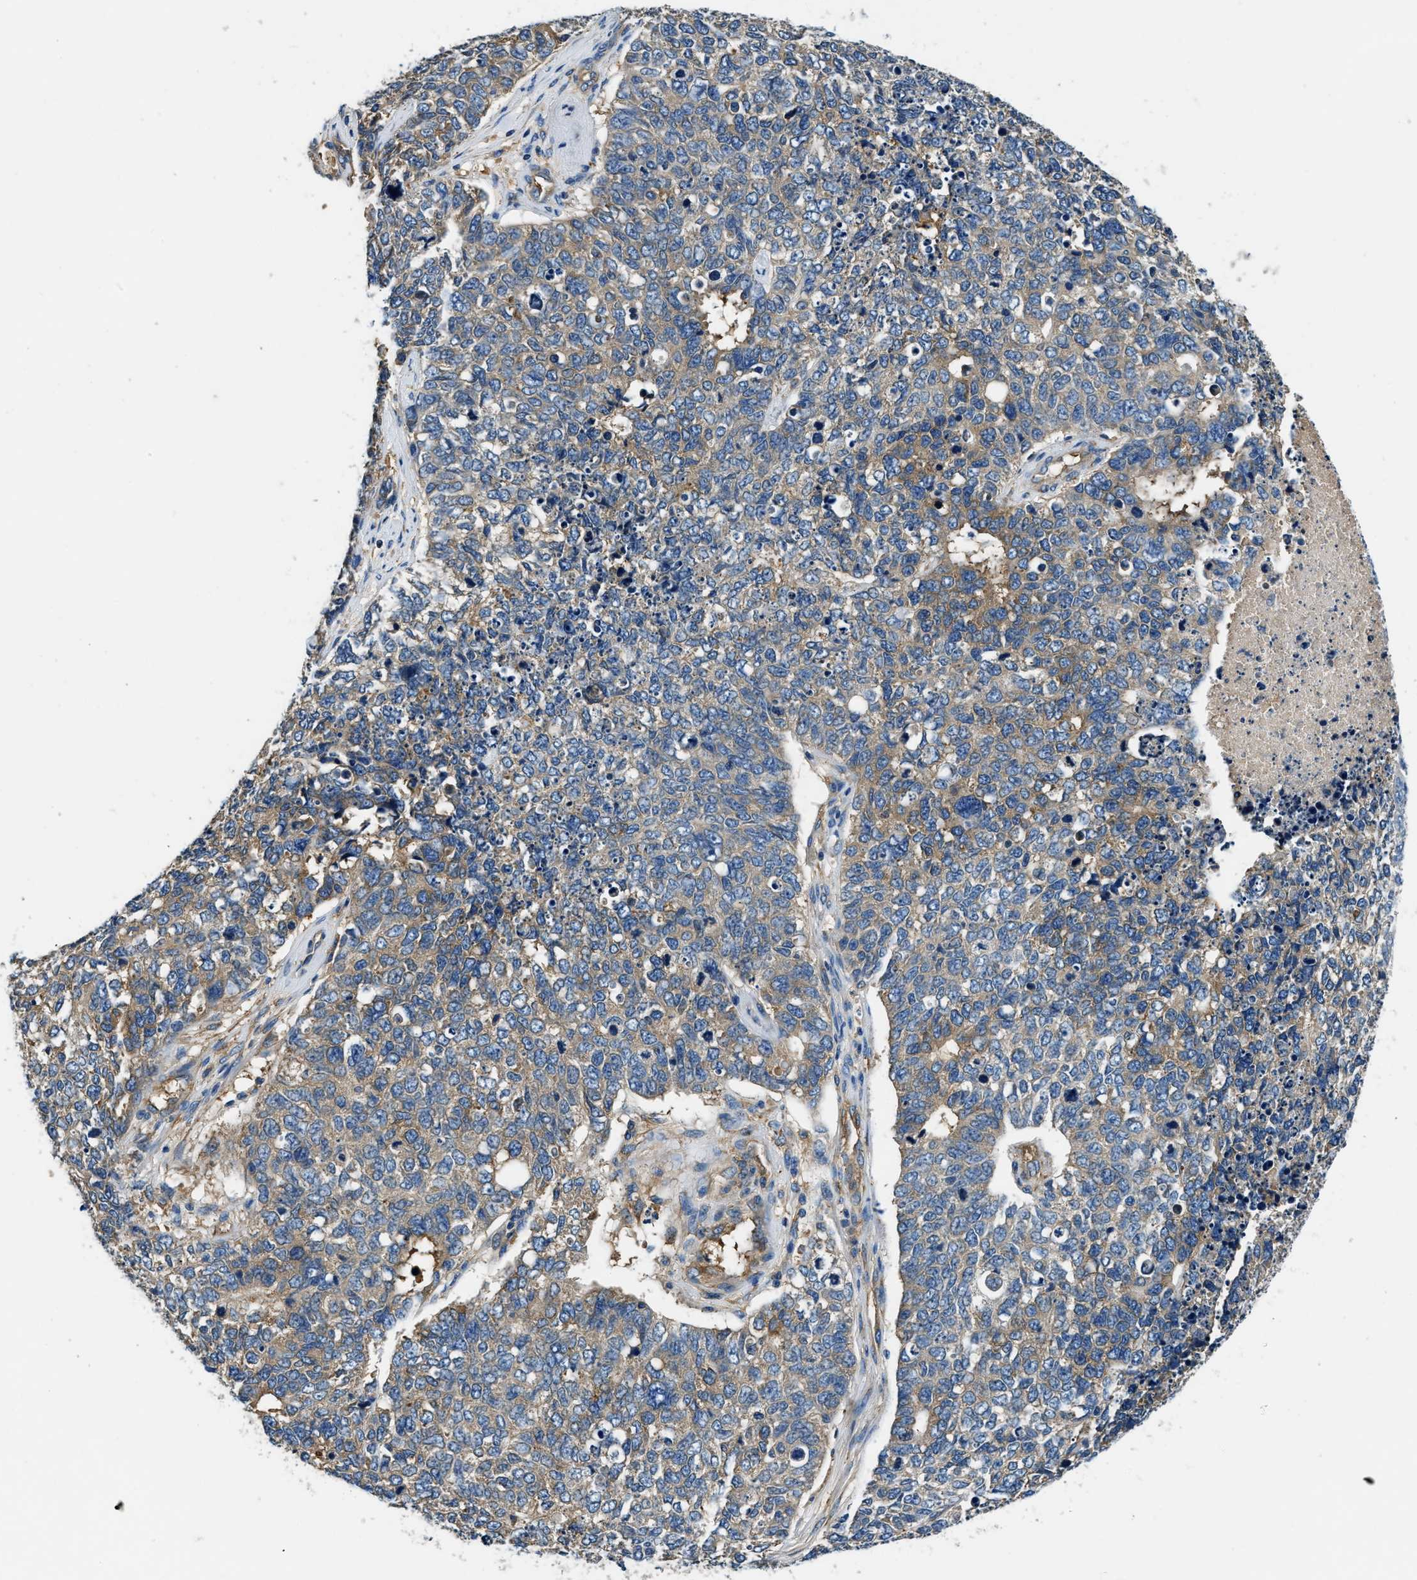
{"staining": {"intensity": "weak", "quantity": "25%-75%", "location": "cytoplasmic/membranous"}, "tissue": "cervical cancer", "cell_type": "Tumor cells", "image_type": "cancer", "snomed": [{"axis": "morphology", "description": "Squamous cell carcinoma, NOS"}, {"axis": "topography", "description": "Cervix"}], "caption": "Weak cytoplasmic/membranous expression is appreciated in approximately 25%-75% of tumor cells in cervical squamous cell carcinoma.", "gene": "EEA1", "patient": {"sex": "female", "age": 63}}